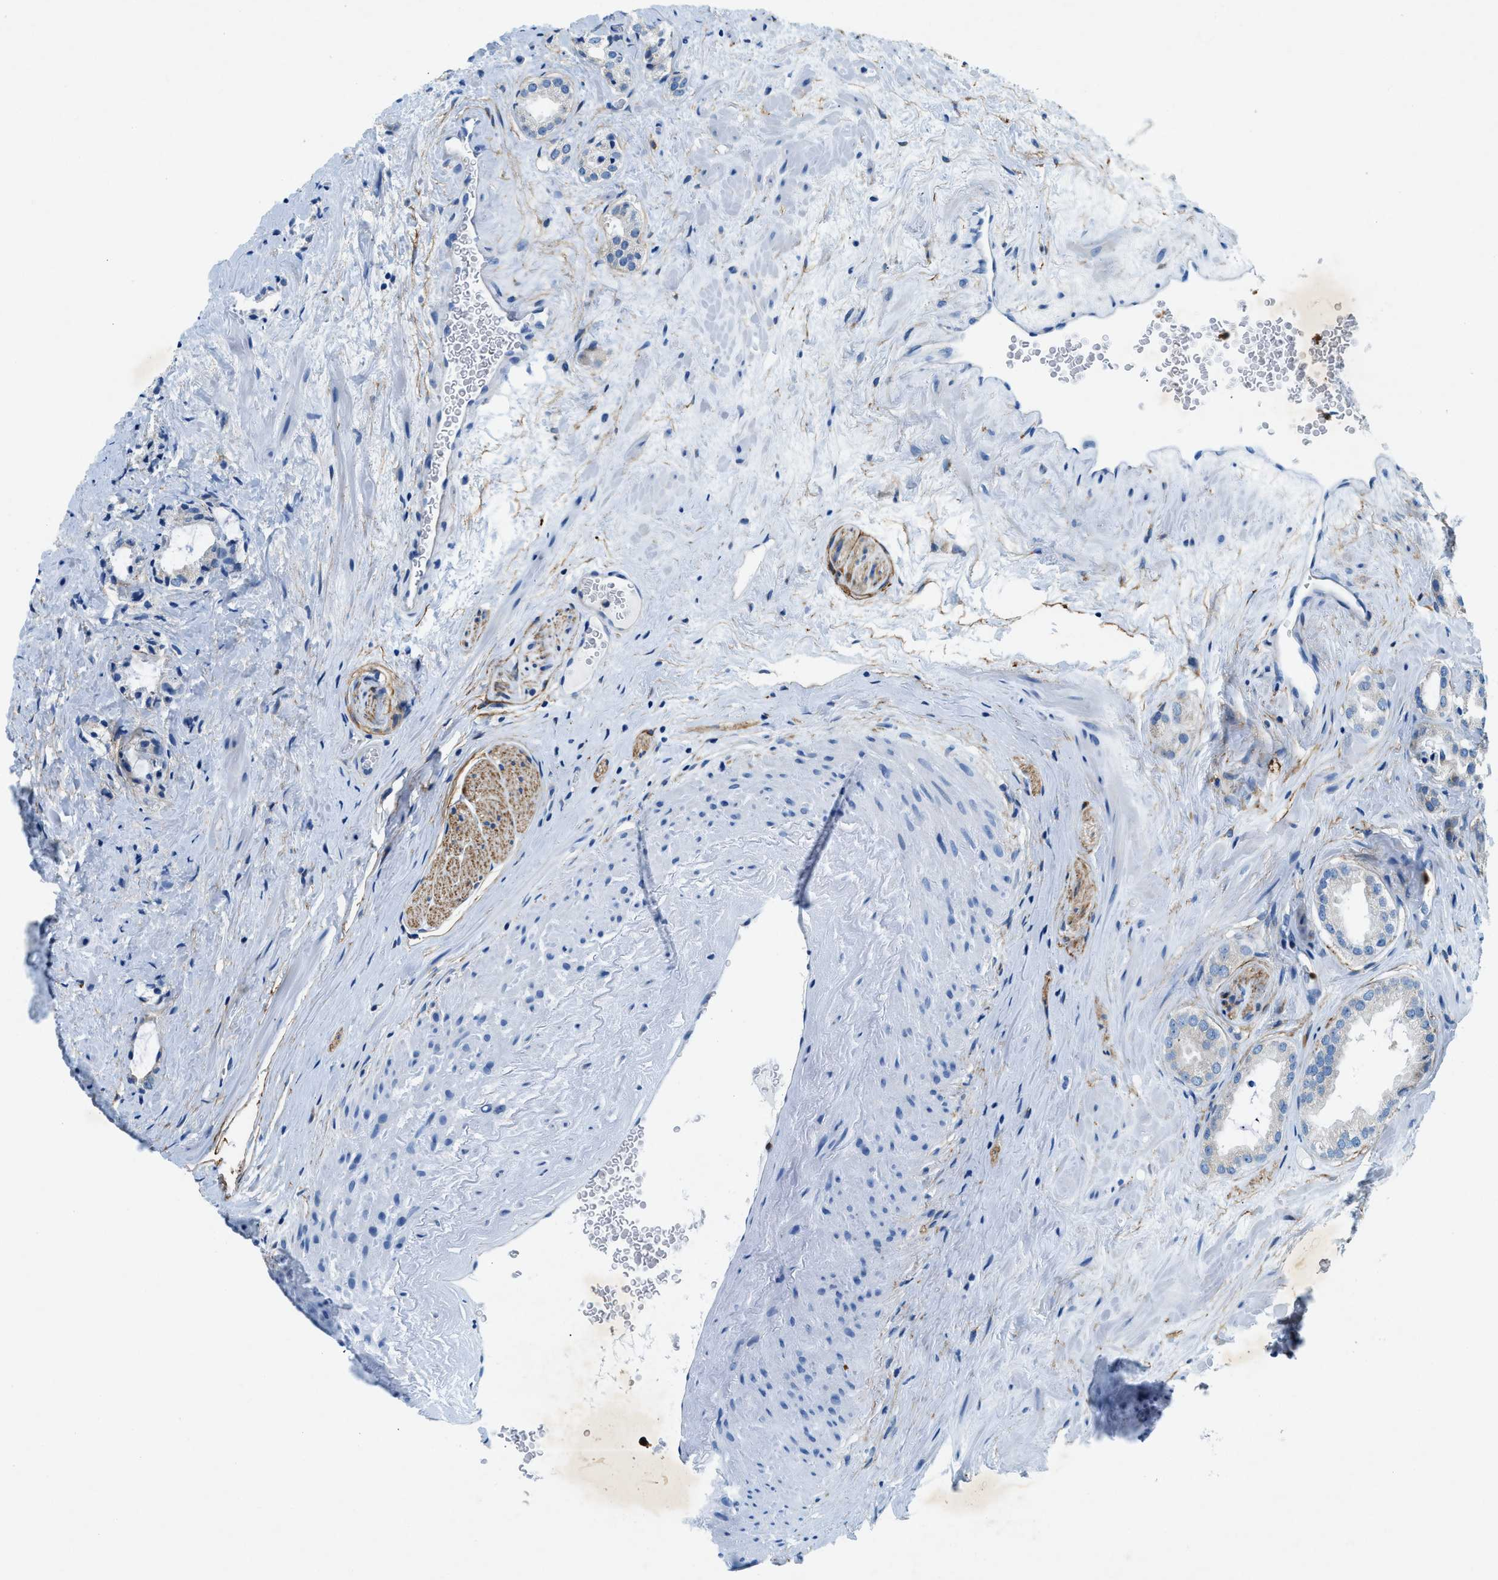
{"staining": {"intensity": "negative", "quantity": "none", "location": "none"}, "tissue": "prostate cancer", "cell_type": "Tumor cells", "image_type": "cancer", "snomed": [{"axis": "morphology", "description": "Adenocarcinoma, High grade"}, {"axis": "topography", "description": "Prostate"}], "caption": "Immunohistochemical staining of human adenocarcinoma (high-grade) (prostate) reveals no significant positivity in tumor cells.", "gene": "ZDHHC13", "patient": {"sex": "male", "age": 64}}